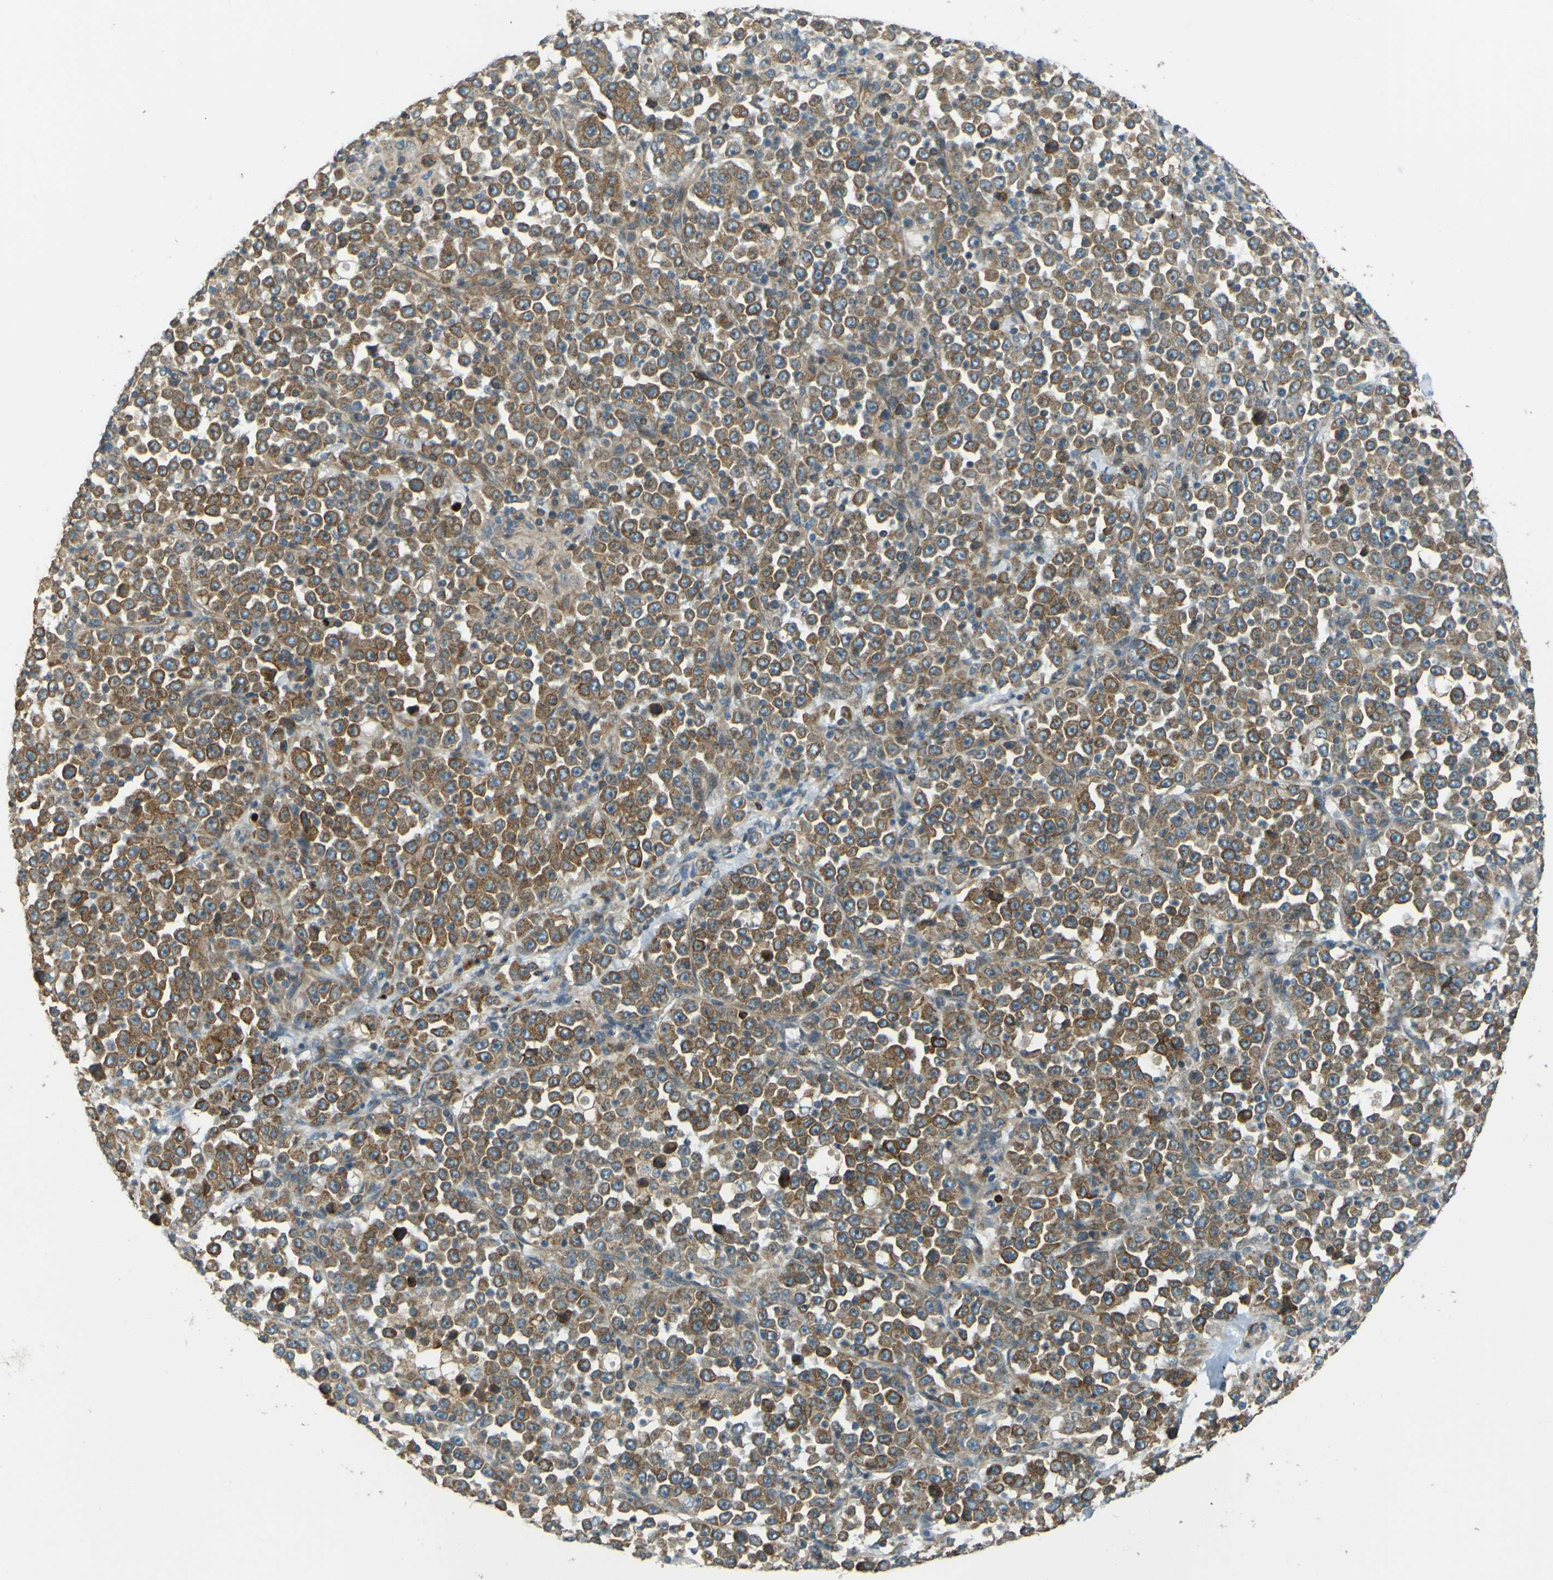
{"staining": {"intensity": "moderate", "quantity": ">75%", "location": "cytoplasmic/membranous"}, "tissue": "stomach cancer", "cell_type": "Tumor cells", "image_type": "cancer", "snomed": [{"axis": "morphology", "description": "Normal tissue, NOS"}, {"axis": "morphology", "description": "Adenocarcinoma, NOS"}, {"axis": "topography", "description": "Stomach, upper"}, {"axis": "topography", "description": "Stomach"}], "caption": "High-power microscopy captured an immunohistochemistry (IHC) micrograph of stomach cancer (adenocarcinoma), revealing moderate cytoplasmic/membranous staining in approximately >75% of tumor cells.", "gene": "LPCAT1", "patient": {"sex": "male", "age": 59}}